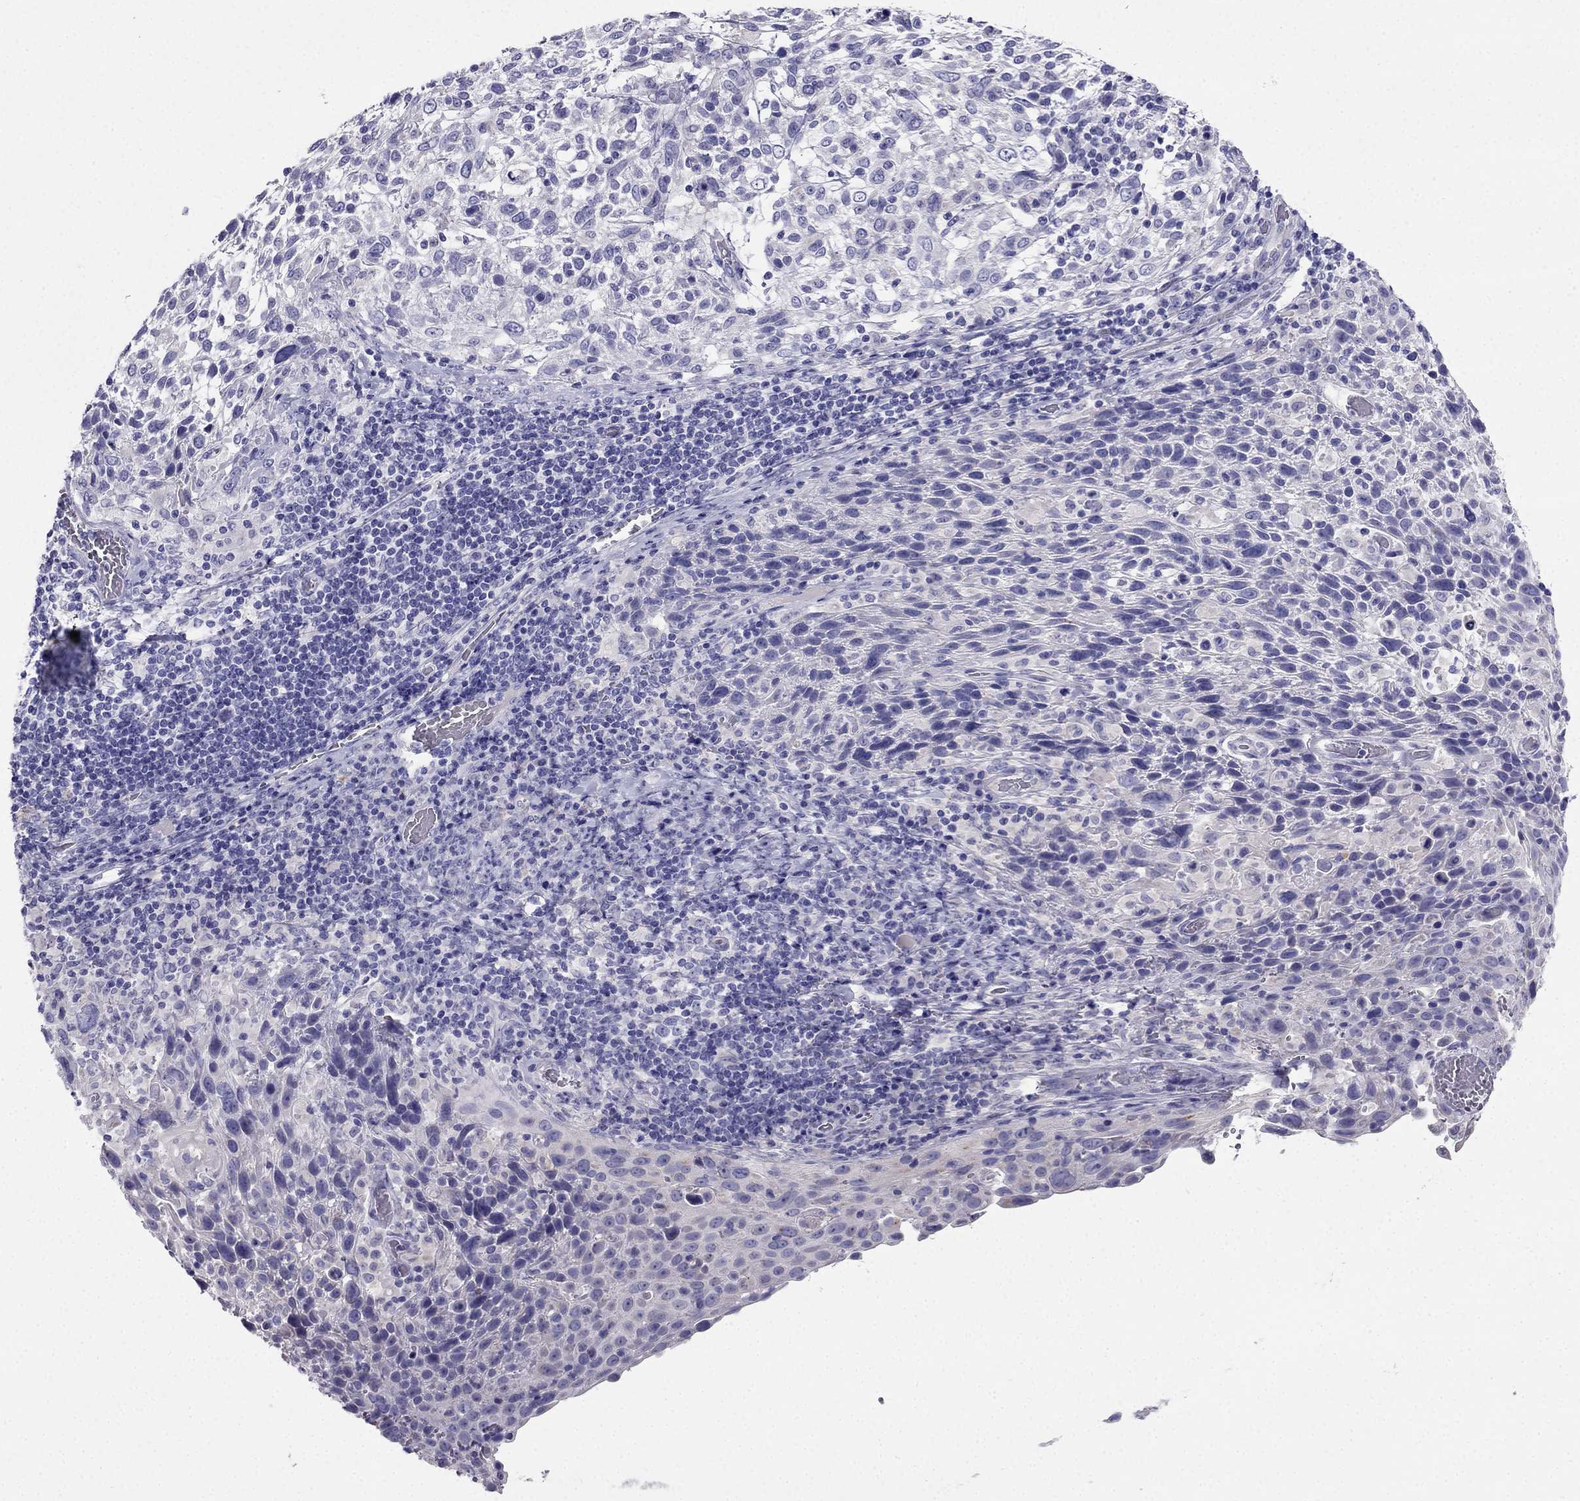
{"staining": {"intensity": "negative", "quantity": "none", "location": "none"}, "tissue": "cervical cancer", "cell_type": "Tumor cells", "image_type": "cancer", "snomed": [{"axis": "morphology", "description": "Squamous cell carcinoma, NOS"}, {"axis": "topography", "description": "Cervix"}], "caption": "Immunohistochemistry (IHC) micrograph of cervical squamous cell carcinoma stained for a protein (brown), which shows no positivity in tumor cells.", "gene": "PTH", "patient": {"sex": "female", "age": 61}}